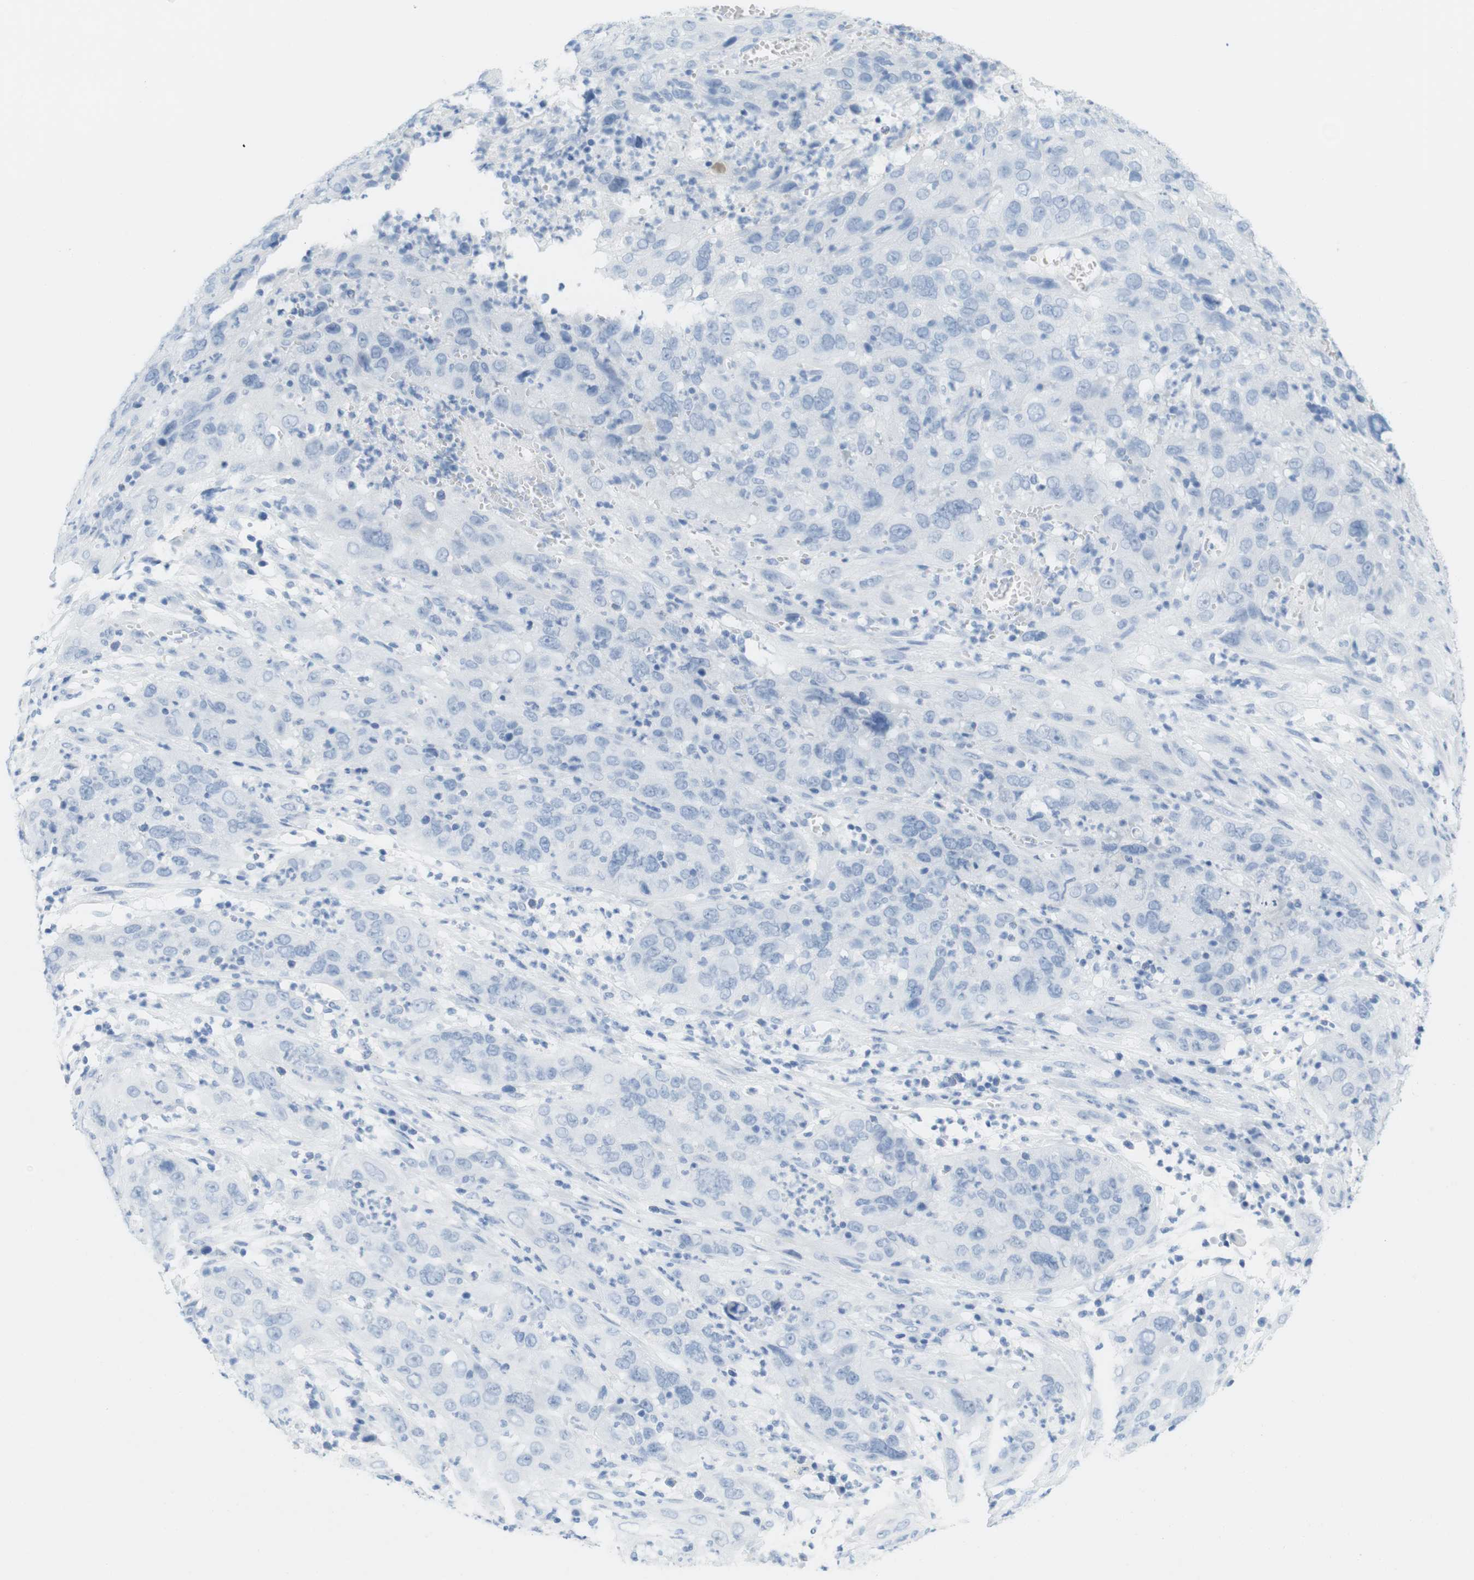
{"staining": {"intensity": "negative", "quantity": "none", "location": "none"}, "tissue": "cervical cancer", "cell_type": "Tumor cells", "image_type": "cancer", "snomed": [{"axis": "morphology", "description": "Squamous cell carcinoma, NOS"}, {"axis": "topography", "description": "Cervix"}], "caption": "The image demonstrates no significant staining in tumor cells of cervical cancer (squamous cell carcinoma). (Brightfield microscopy of DAB IHC at high magnification).", "gene": "TNNT2", "patient": {"sex": "female", "age": 32}}